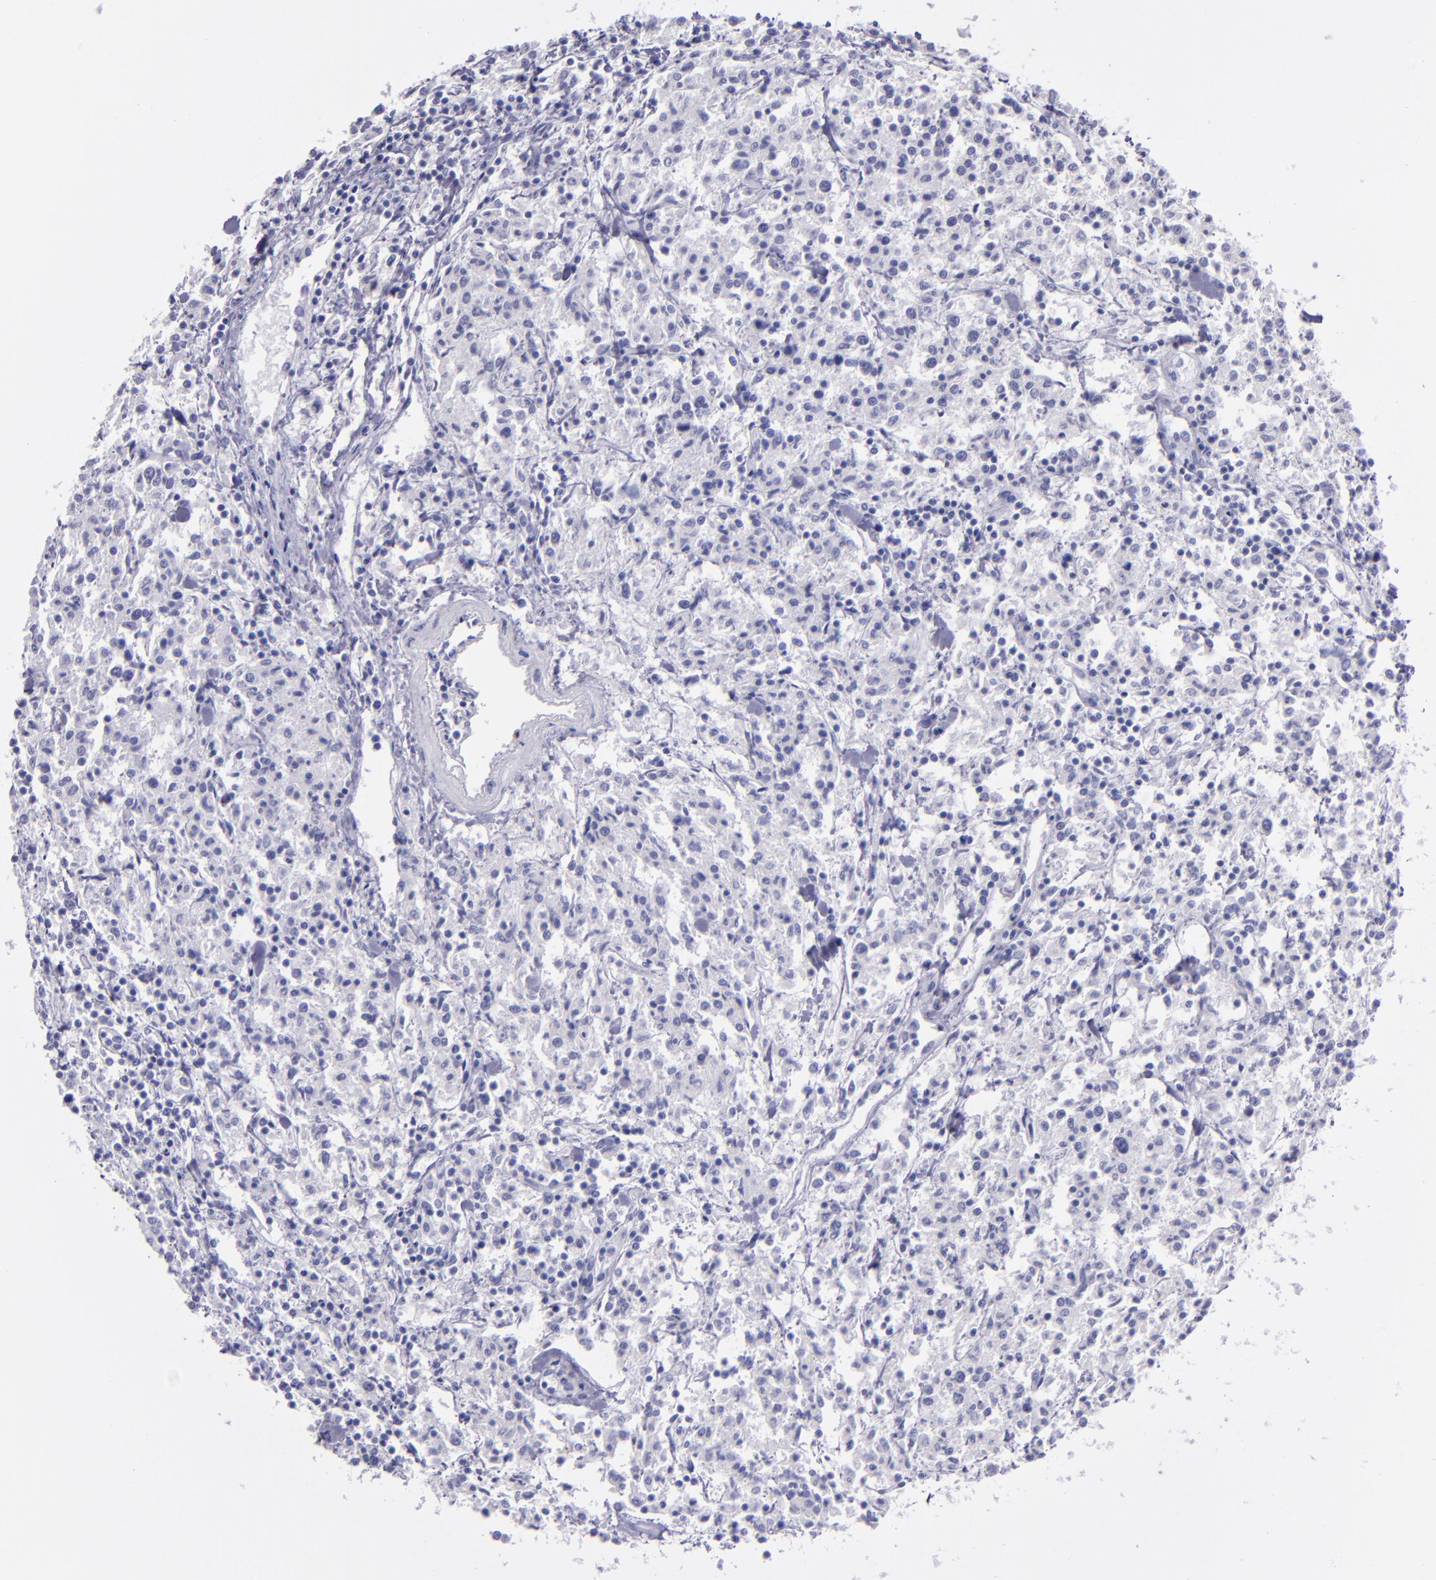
{"staining": {"intensity": "negative", "quantity": "none", "location": "none"}, "tissue": "lymphoma", "cell_type": "Tumor cells", "image_type": "cancer", "snomed": [{"axis": "morphology", "description": "Malignant lymphoma, non-Hodgkin's type, Low grade"}, {"axis": "topography", "description": "Small intestine"}], "caption": "Human lymphoma stained for a protein using immunohistochemistry (IHC) shows no positivity in tumor cells.", "gene": "TNNT3", "patient": {"sex": "female", "age": 59}}